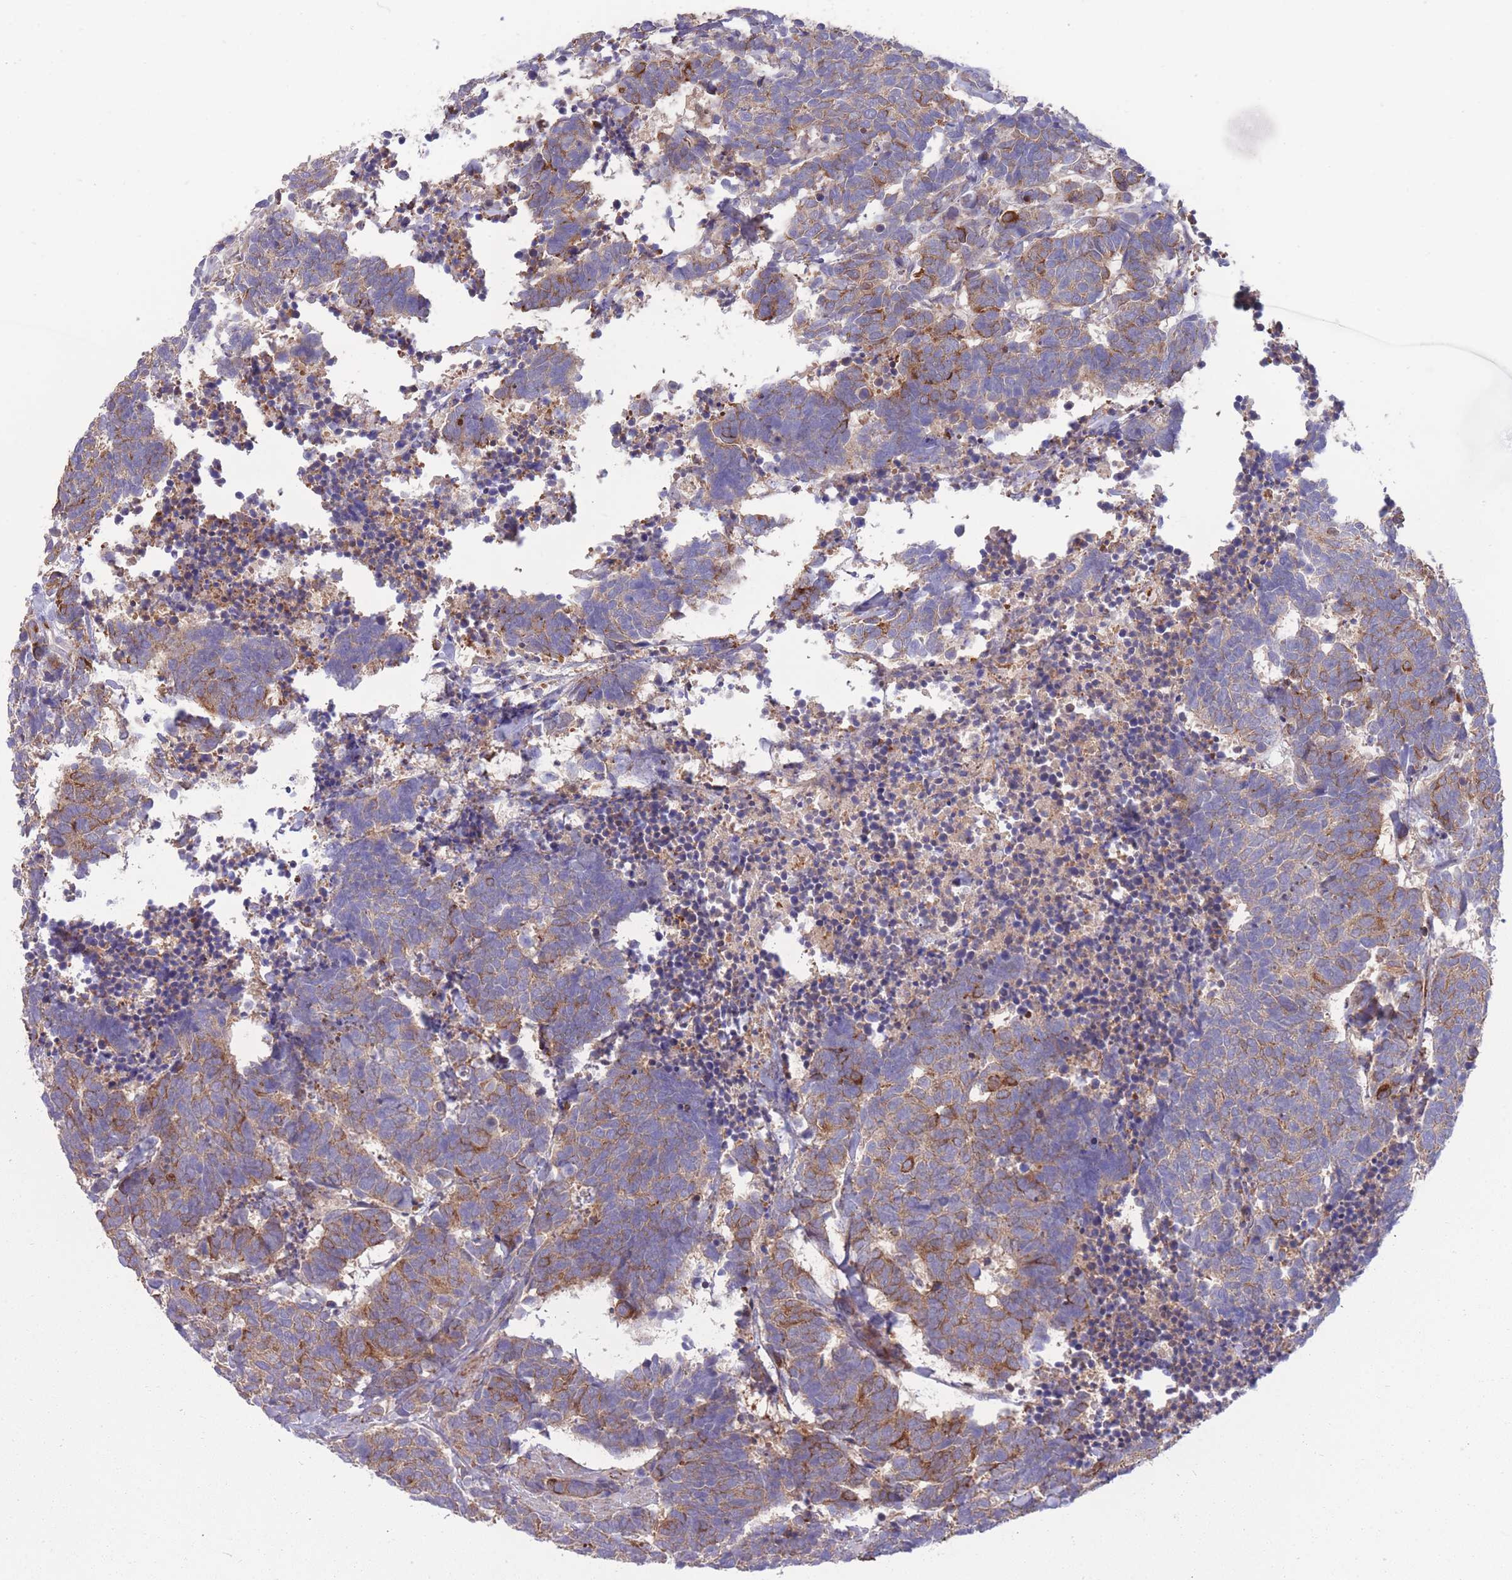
{"staining": {"intensity": "moderate", "quantity": ">75%", "location": "cytoplasmic/membranous"}, "tissue": "carcinoid", "cell_type": "Tumor cells", "image_type": "cancer", "snomed": [{"axis": "morphology", "description": "Carcinoma, NOS"}, {"axis": "morphology", "description": "Carcinoid, malignant, NOS"}, {"axis": "topography", "description": "Urinary bladder"}], "caption": "Tumor cells exhibit medium levels of moderate cytoplasmic/membranous staining in about >75% of cells in human carcinoma.", "gene": "RGS11", "patient": {"sex": "male", "age": 57}}